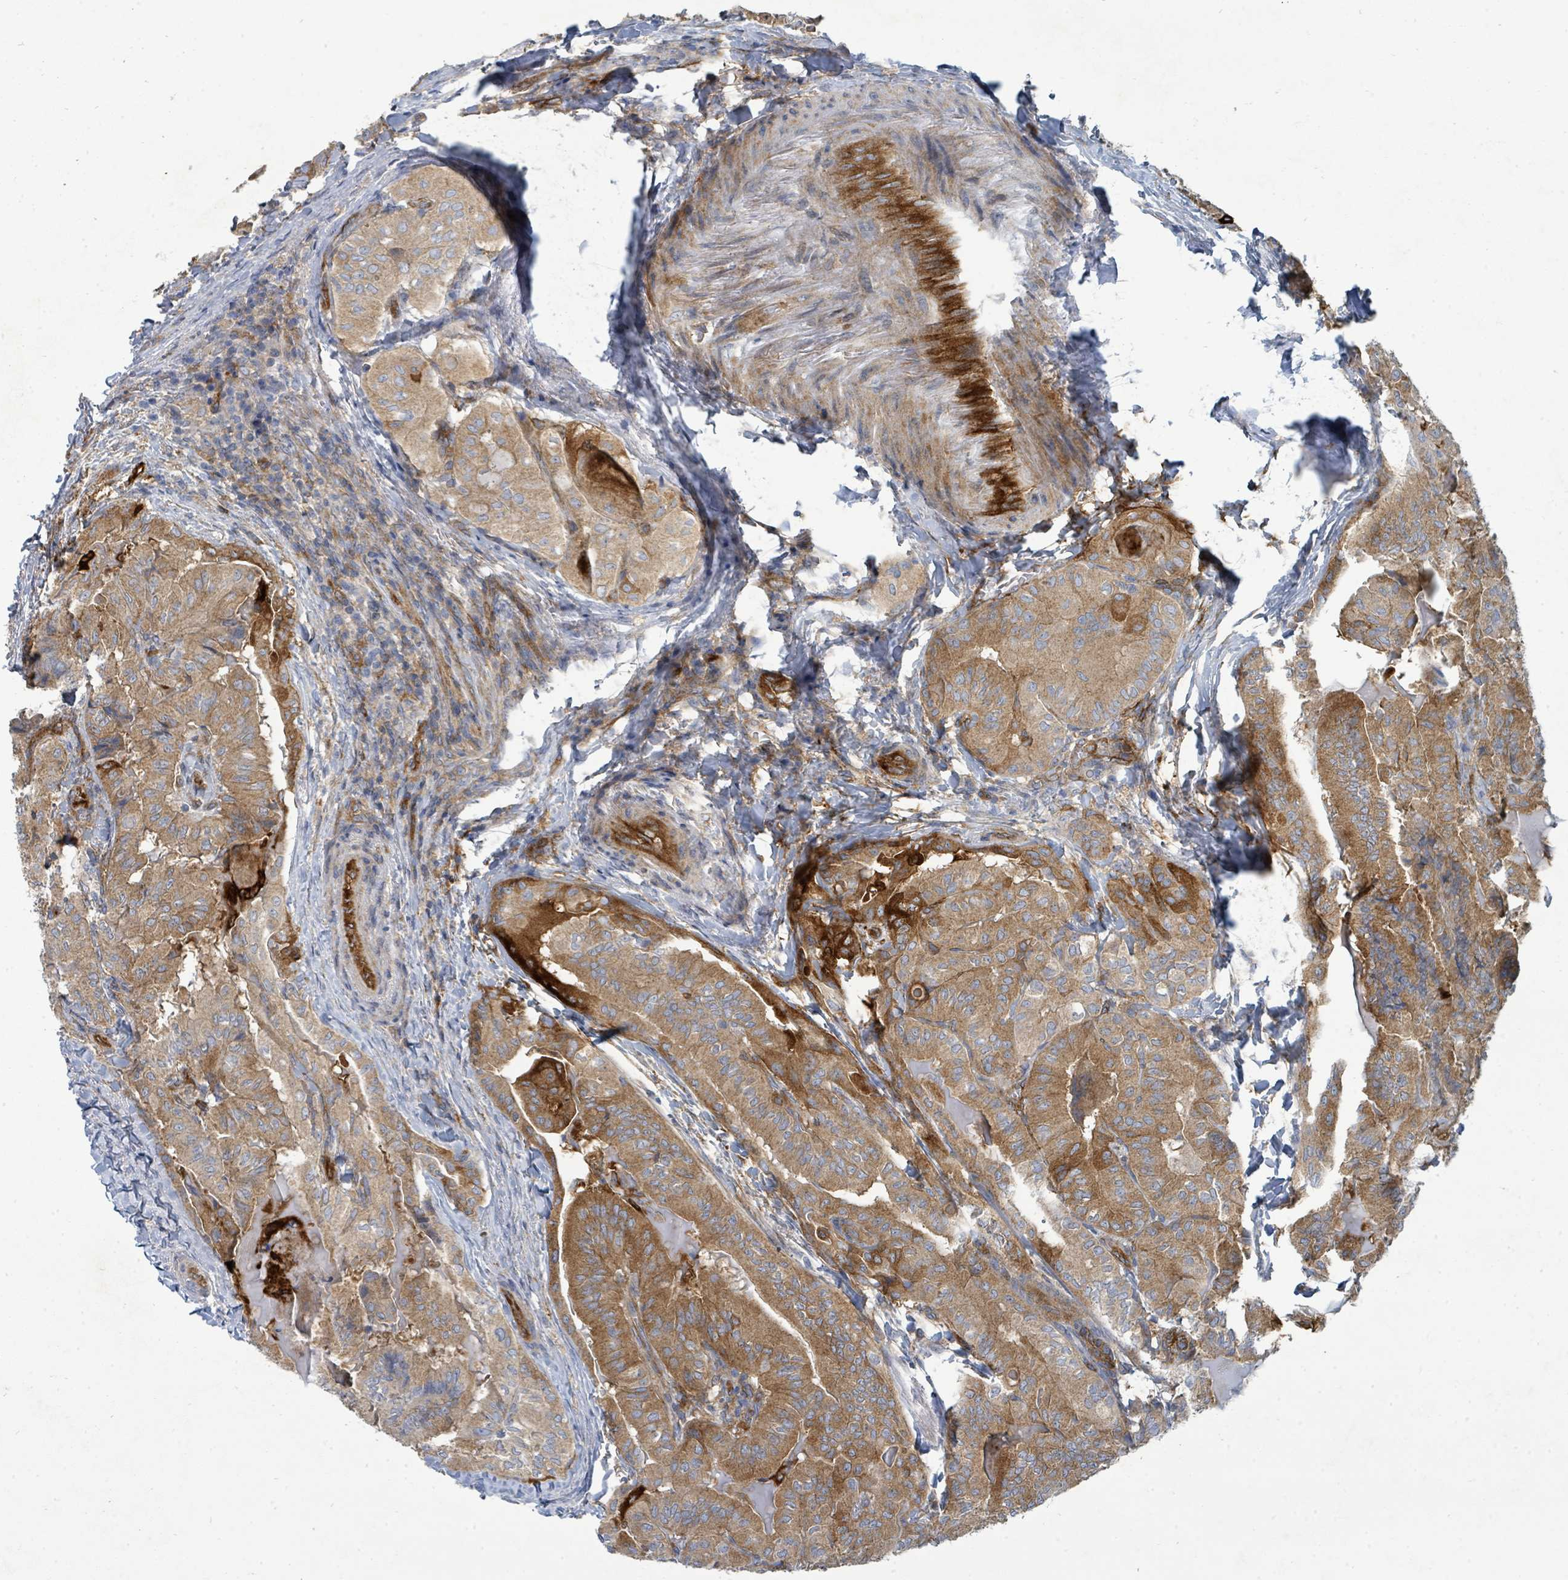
{"staining": {"intensity": "moderate", "quantity": ">75%", "location": "cytoplasmic/membranous"}, "tissue": "thyroid cancer", "cell_type": "Tumor cells", "image_type": "cancer", "snomed": [{"axis": "morphology", "description": "Papillary adenocarcinoma, NOS"}, {"axis": "topography", "description": "Thyroid gland"}], "caption": "An immunohistochemistry (IHC) histopathology image of tumor tissue is shown. Protein staining in brown shows moderate cytoplasmic/membranous positivity in thyroid cancer (papillary adenocarcinoma) within tumor cells. (DAB = brown stain, brightfield microscopy at high magnification).", "gene": "IFIT1", "patient": {"sex": "female", "age": 68}}